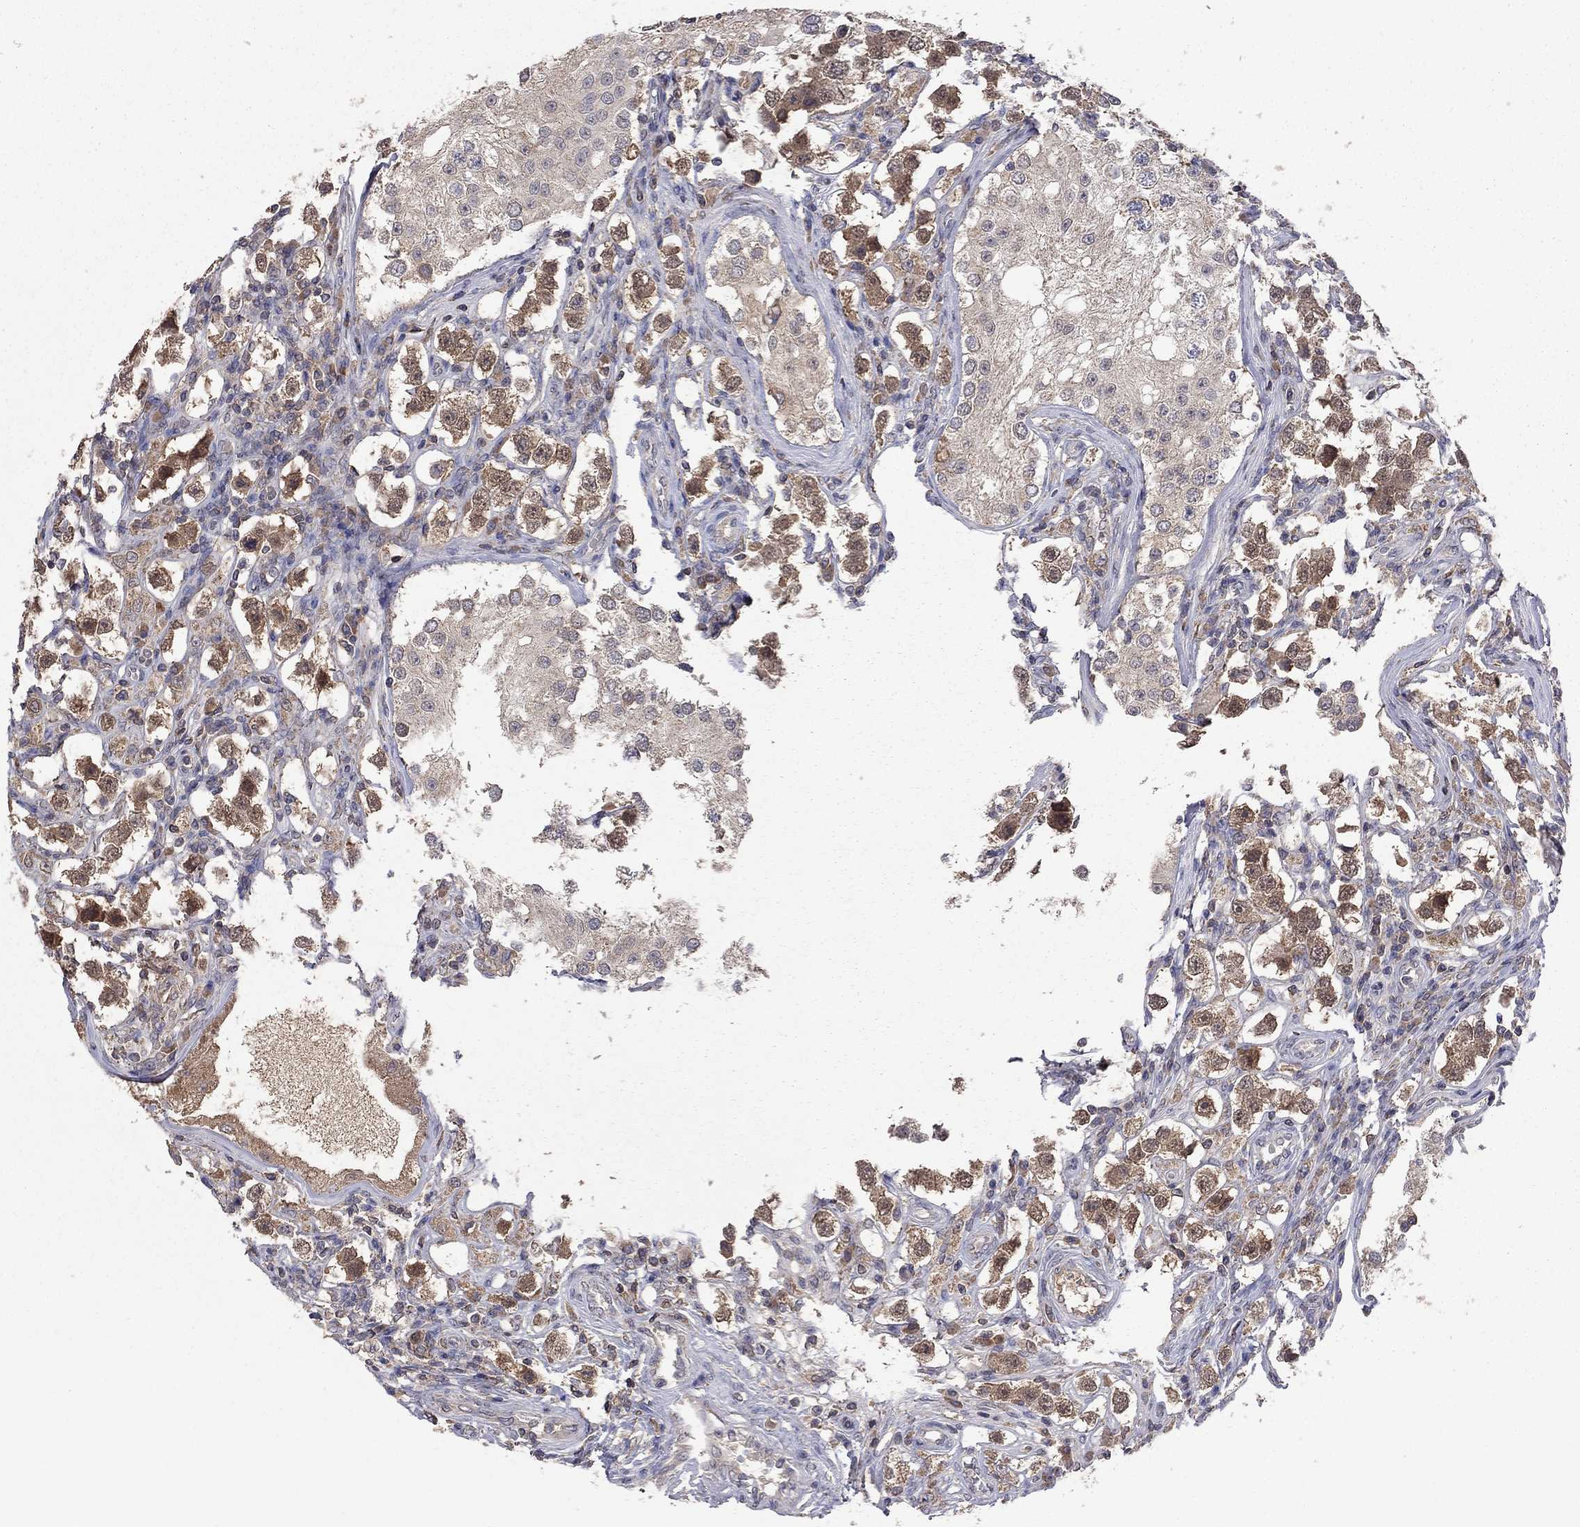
{"staining": {"intensity": "moderate", "quantity": ">75%", "location": "cytoplasmic/membranous"}, "tissue": "testis cancer", "cell_type": "Tumor cells", "image_type": "cancer", "snomed": [{"axis": "morphology", "description": "Seminoma, NOS"}, {"axis": "topography", "description": "Testis"}], "caption": "The micrograph reveals immunohistochemical staining of testis cancer (seminoma). There is moderate cytoplasmic/membranous staining is present in about >75% of tumor cells. (DAB (3,3'-diaminobenzidine) IHC, brown staining for protein, blue staining for nuclei).", "gene": "HTR6", "patient": {"sex": "male", "age": 37}}